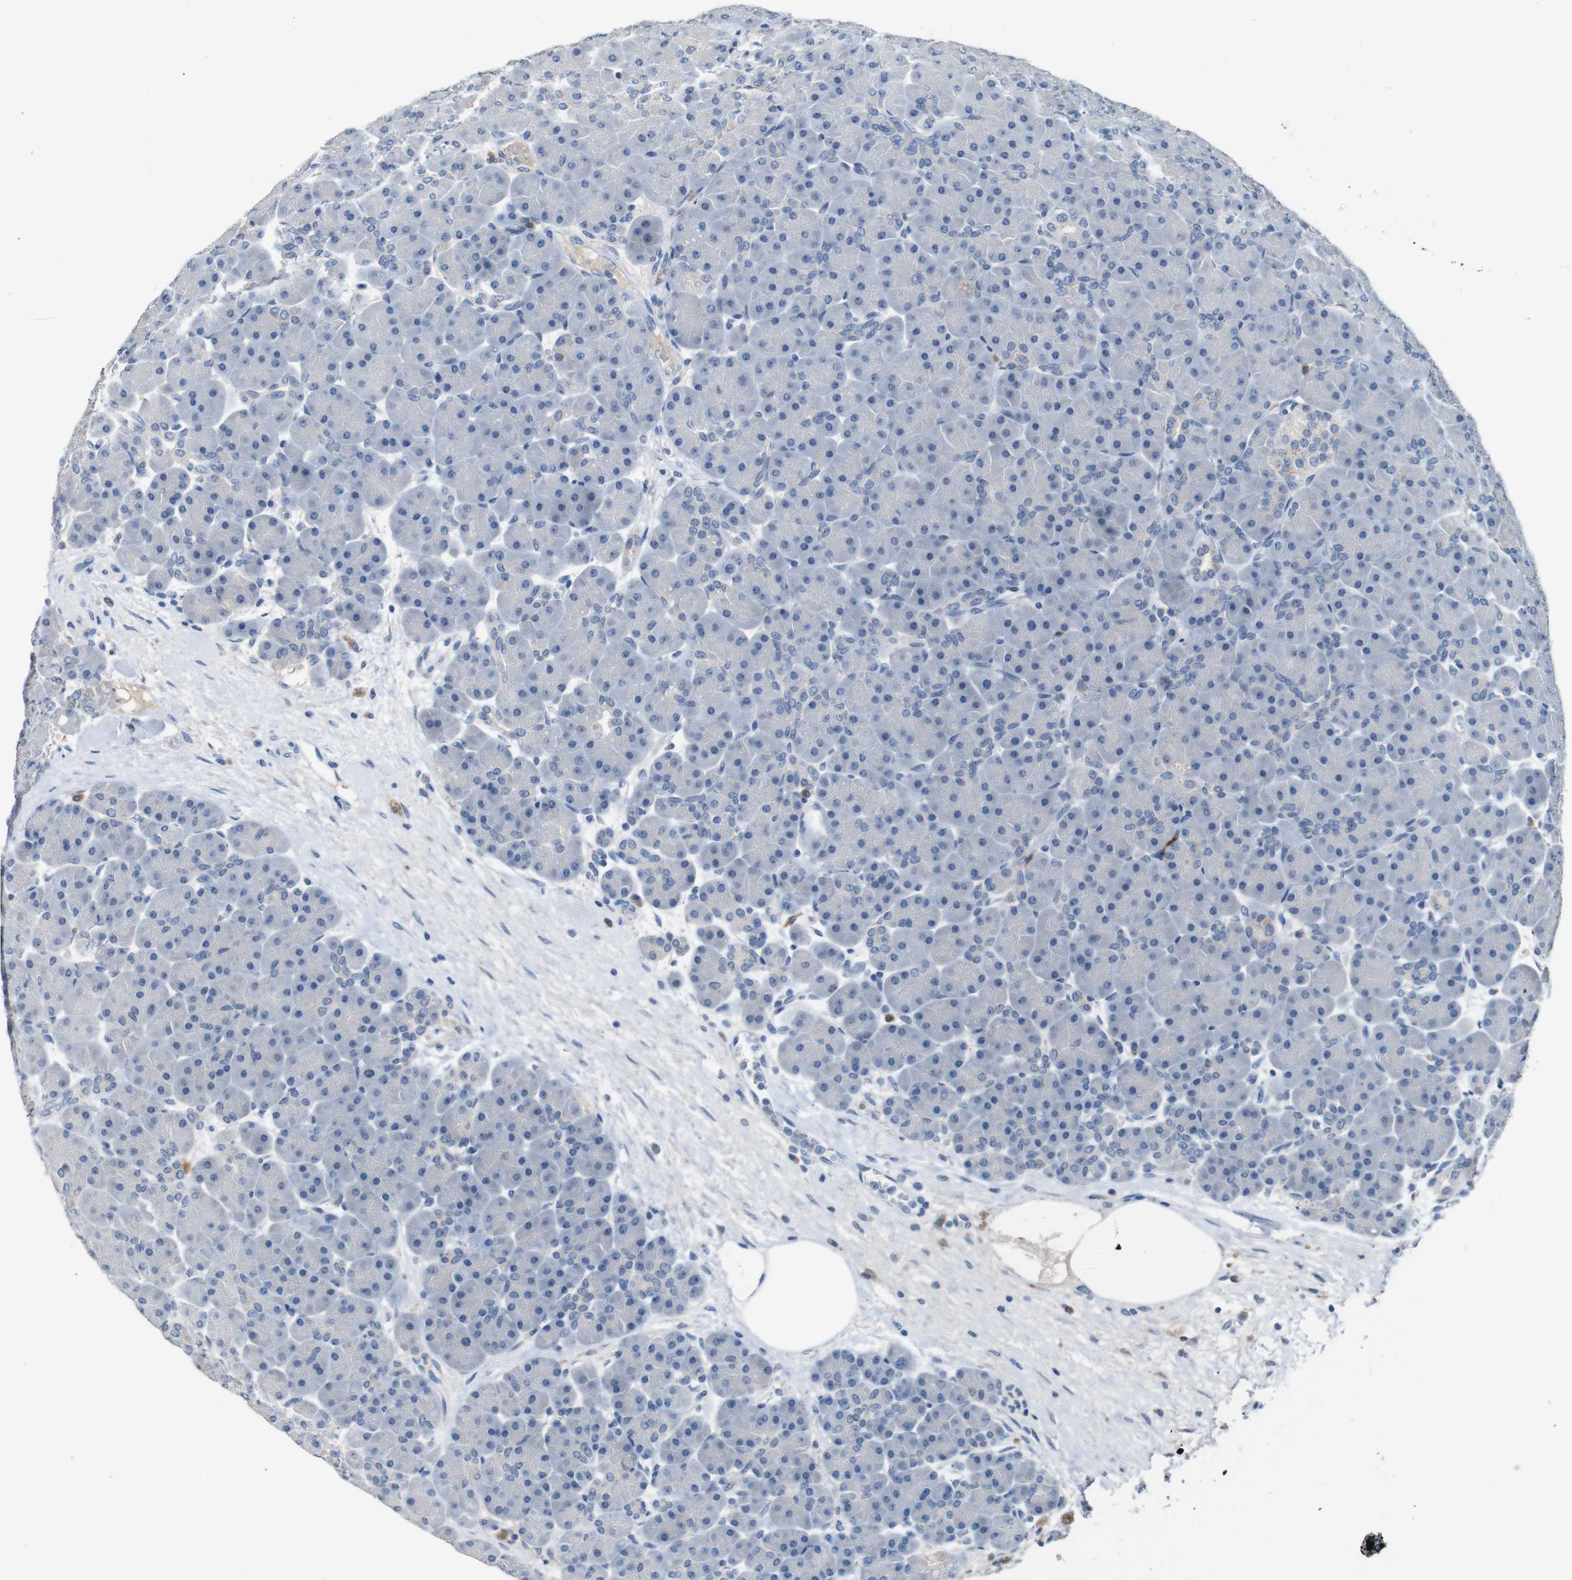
{"staining": {"intensity": "negative", "quantity": "none", "location": "none"}, "tissue": "pancreas", "cell_type": "Exocrine glandular cells", "image_type": "normal", "snomed": [{"axis": "morphology", "description": "Normal tissue, NOS"}, {"axis": "topography", "description": "Pancreas"}], "caption": "There is no significant staining in exocrine glandular cells of pancreas. Brightfield microscopy of immunohistochemistry stained with DAB (3,3'-diaminobenzidine) (brown) and hematoxylin (blue), captured at high magnification.", "gene": "SLC2A8", "patient": {"sex": "male", "age": 66}}